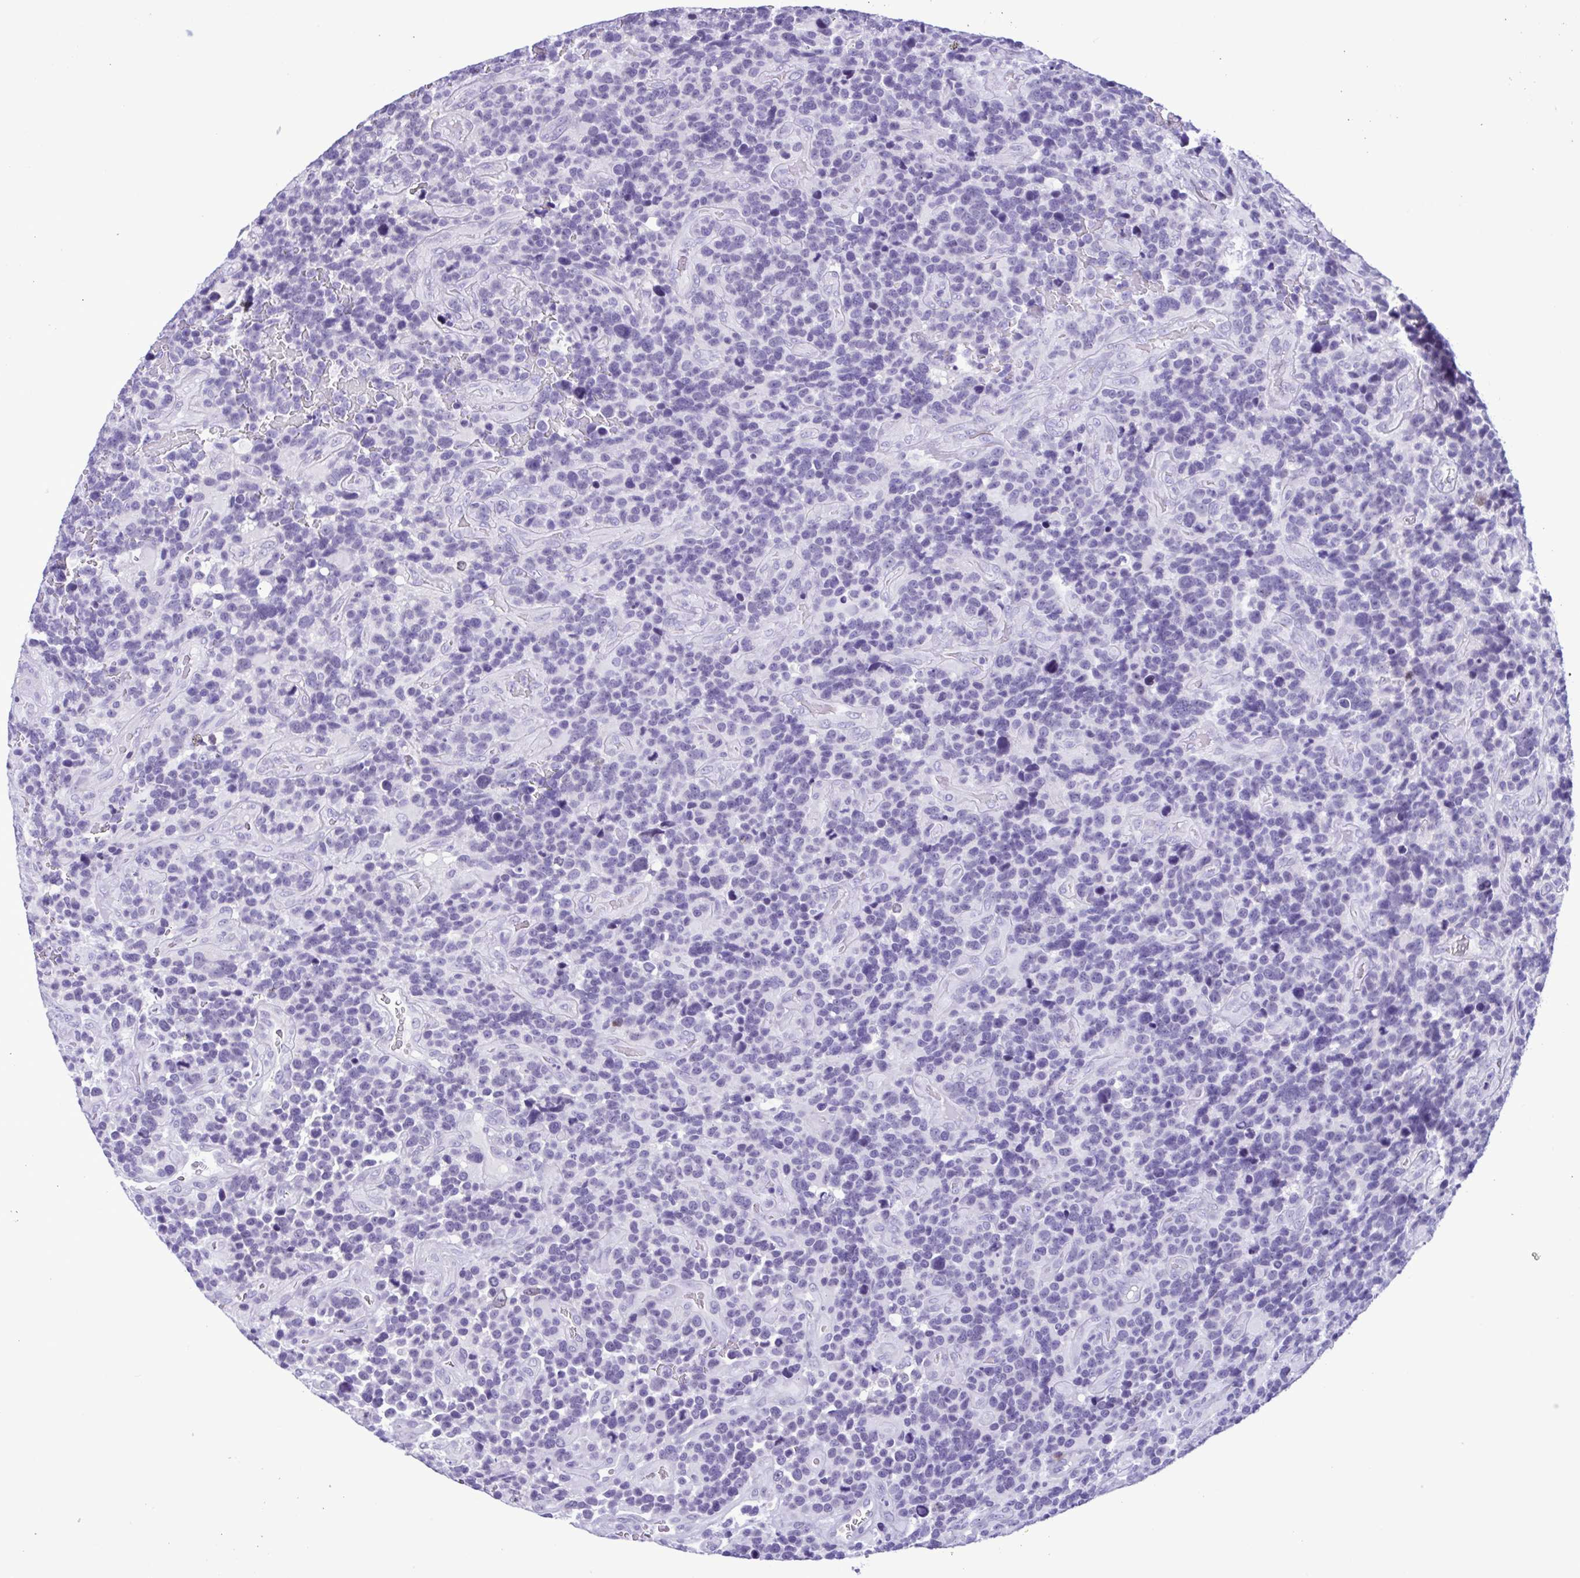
{"staining": {"intensity": "negative", "quantity": "none", "location": "none"}, "tissue": "glioma", "cell_type": "Tumor cells", "image_type": "cancer", "snomed": [{"axis": "morphology", "description": "Glioma, malignant, High grade"}, {"axis": "topography", "description": "Brain"}], "caption": "Immunohistochemistry (IHC) image of neoplastic tissue: human glioma stained with DAB exhibits no significant protein staining in tumor cells.", "gene": "SPATA16", "patient": {"sex": "male", "age": 33}}